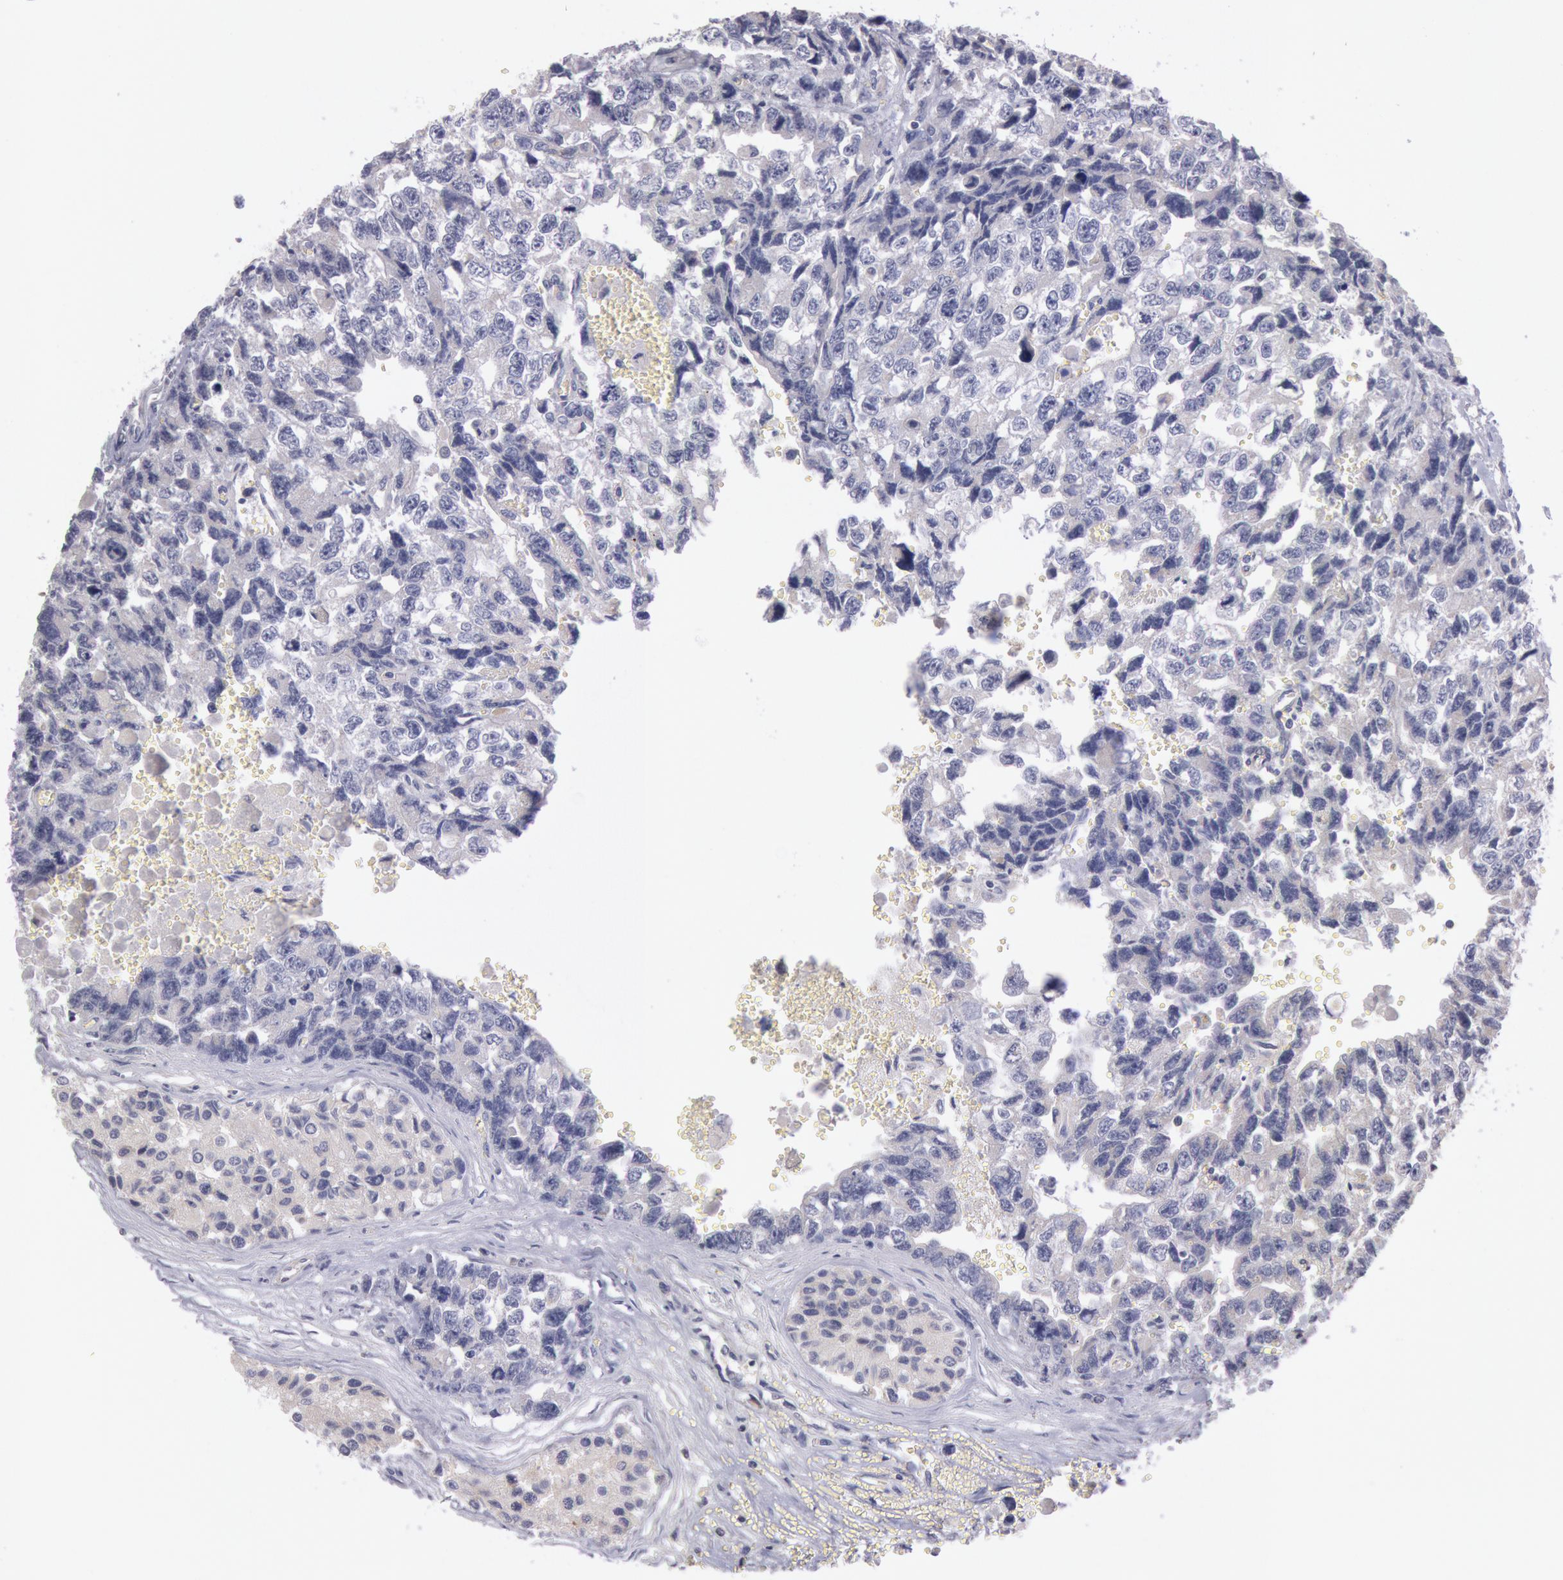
{"staining": {"intensity": "negative", "quantity": "none", "location": "none"}, "tissue": "testis cancer", "cell_type": "Tumor cells", "image_type": "cancer", "snomed": [{"axis": "morphology", "description": "Carcinoma, Embryonal, NOS"}, {"axis": "topography", "description": "Testis"}], "caption": "IHC histopathology image of neoplastic tissue: testis embryonal carcinoma stained with DAB (3,3'-diaminobenzidine) exhibits no significant protein positivity in tumor cells.", "gene": "PIK3R1", "patient": {"sex": "male", "age": 31}}